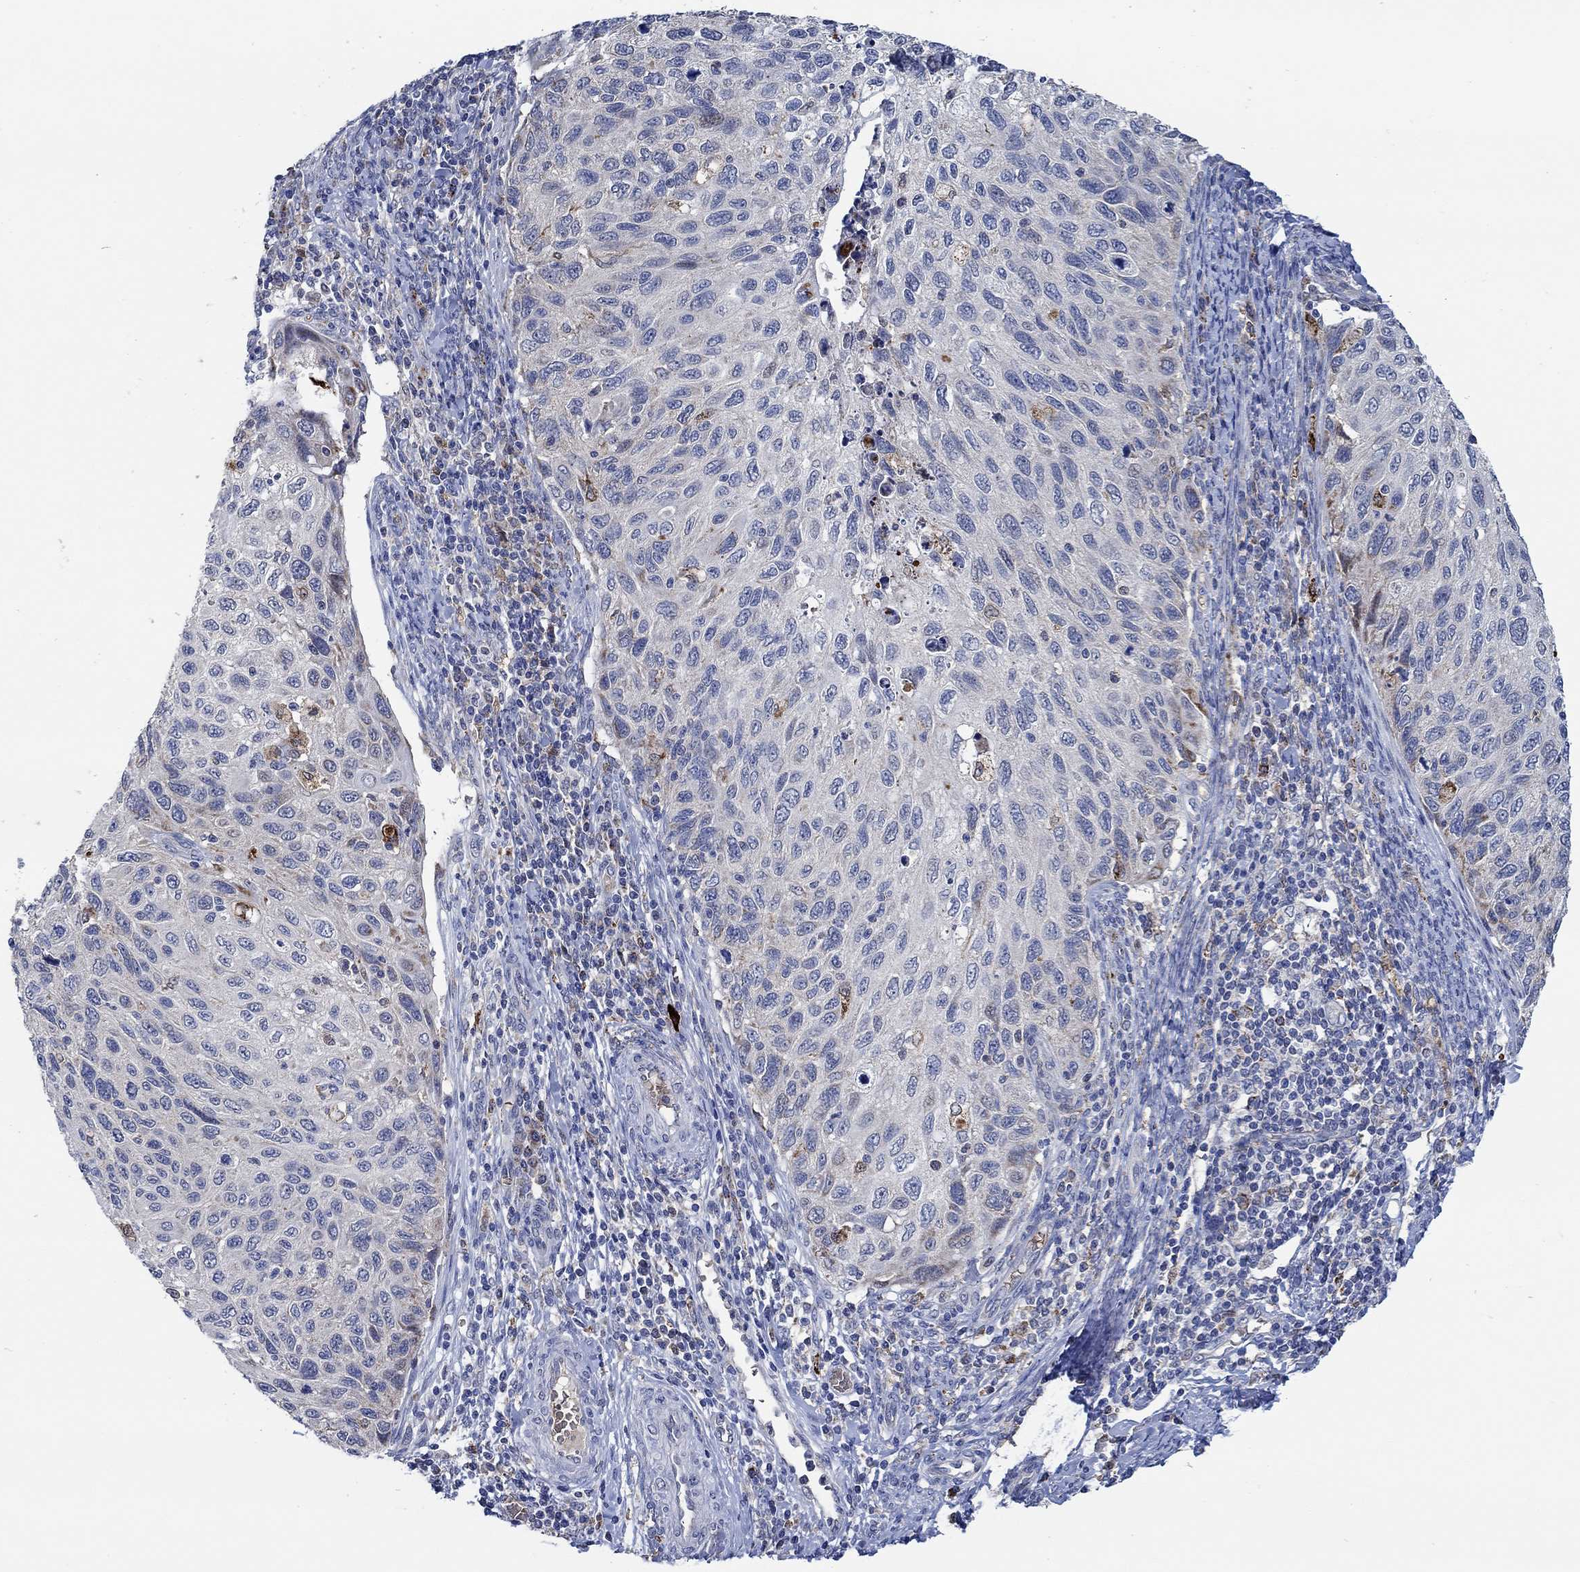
{"staining": {"intensity": "weak", "quantity": "<25%", "location": "cytoplasmic/membranous"}, "tissue": "cervical cancer", "cell_type": "Tumor cells", "image_type": "cancer", "snomed": [{"axis": "morphology", "description": "Squamous cell carcinoma, NOS"}, {"axis": "topography", "description": "Cervix"}], "caption": "Immunohistochemical staining of human cervical squamous cell carcinoma demonstrates no significant expression in tumor cells.", "gene": "MPP1", "patient": {"sex": "female", "age": 70}}